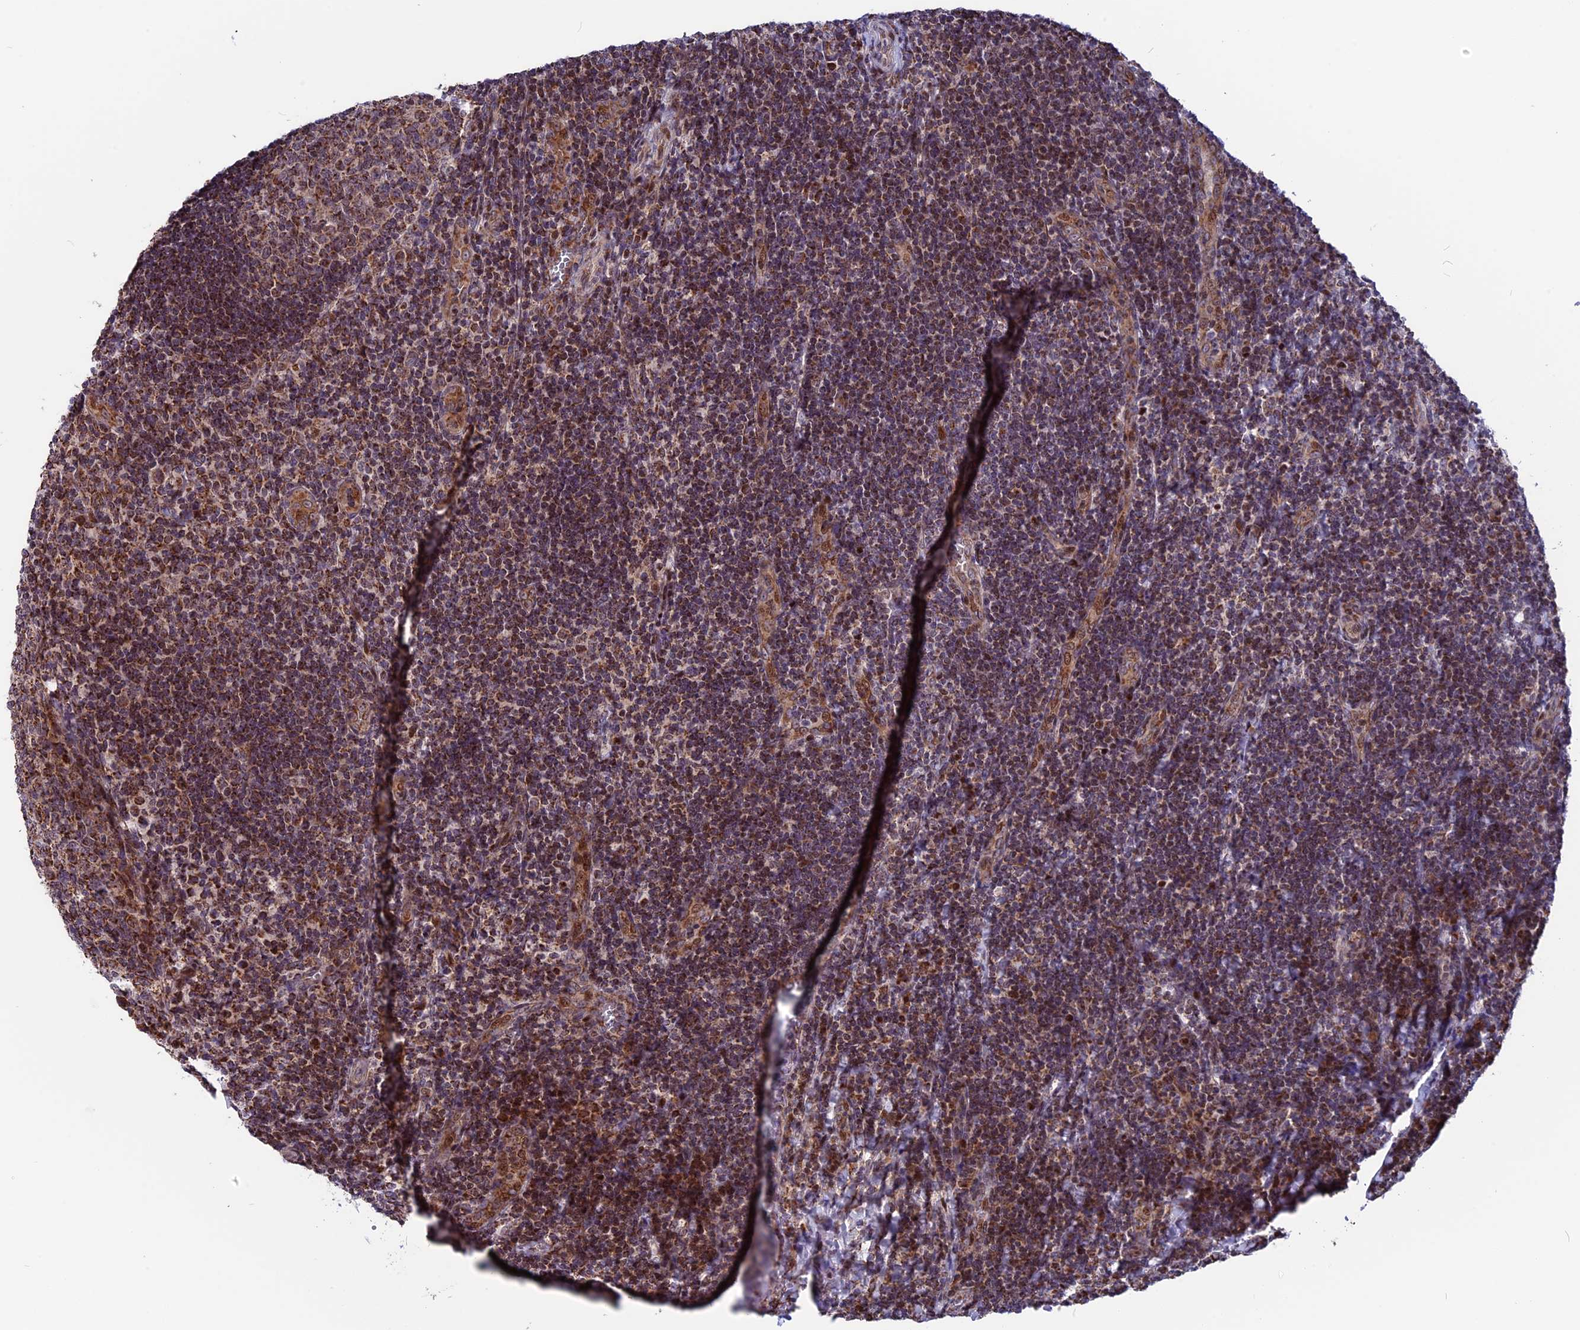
{"staining": {"intensity": "weak", "quantity": "25%-75%", "location": "cytoplasmic/membranous"}, "tissue": "tonsil", "cell_type": "Germinal center cells", "image_type": "normal", "snomed": [{"axis": "morphology", "description": "Normal tissue, NOS"}, {"axis": "topography", "description": "Tonsil"}], "caption": "This image exhibits IHC staining of normal tonsil, with low weak cytoplasmic/membranous staining in approximately 25%-75% of germinal center cells.", "gene": "FAM174C", "patient": {"sex": "male", "age": 17}}